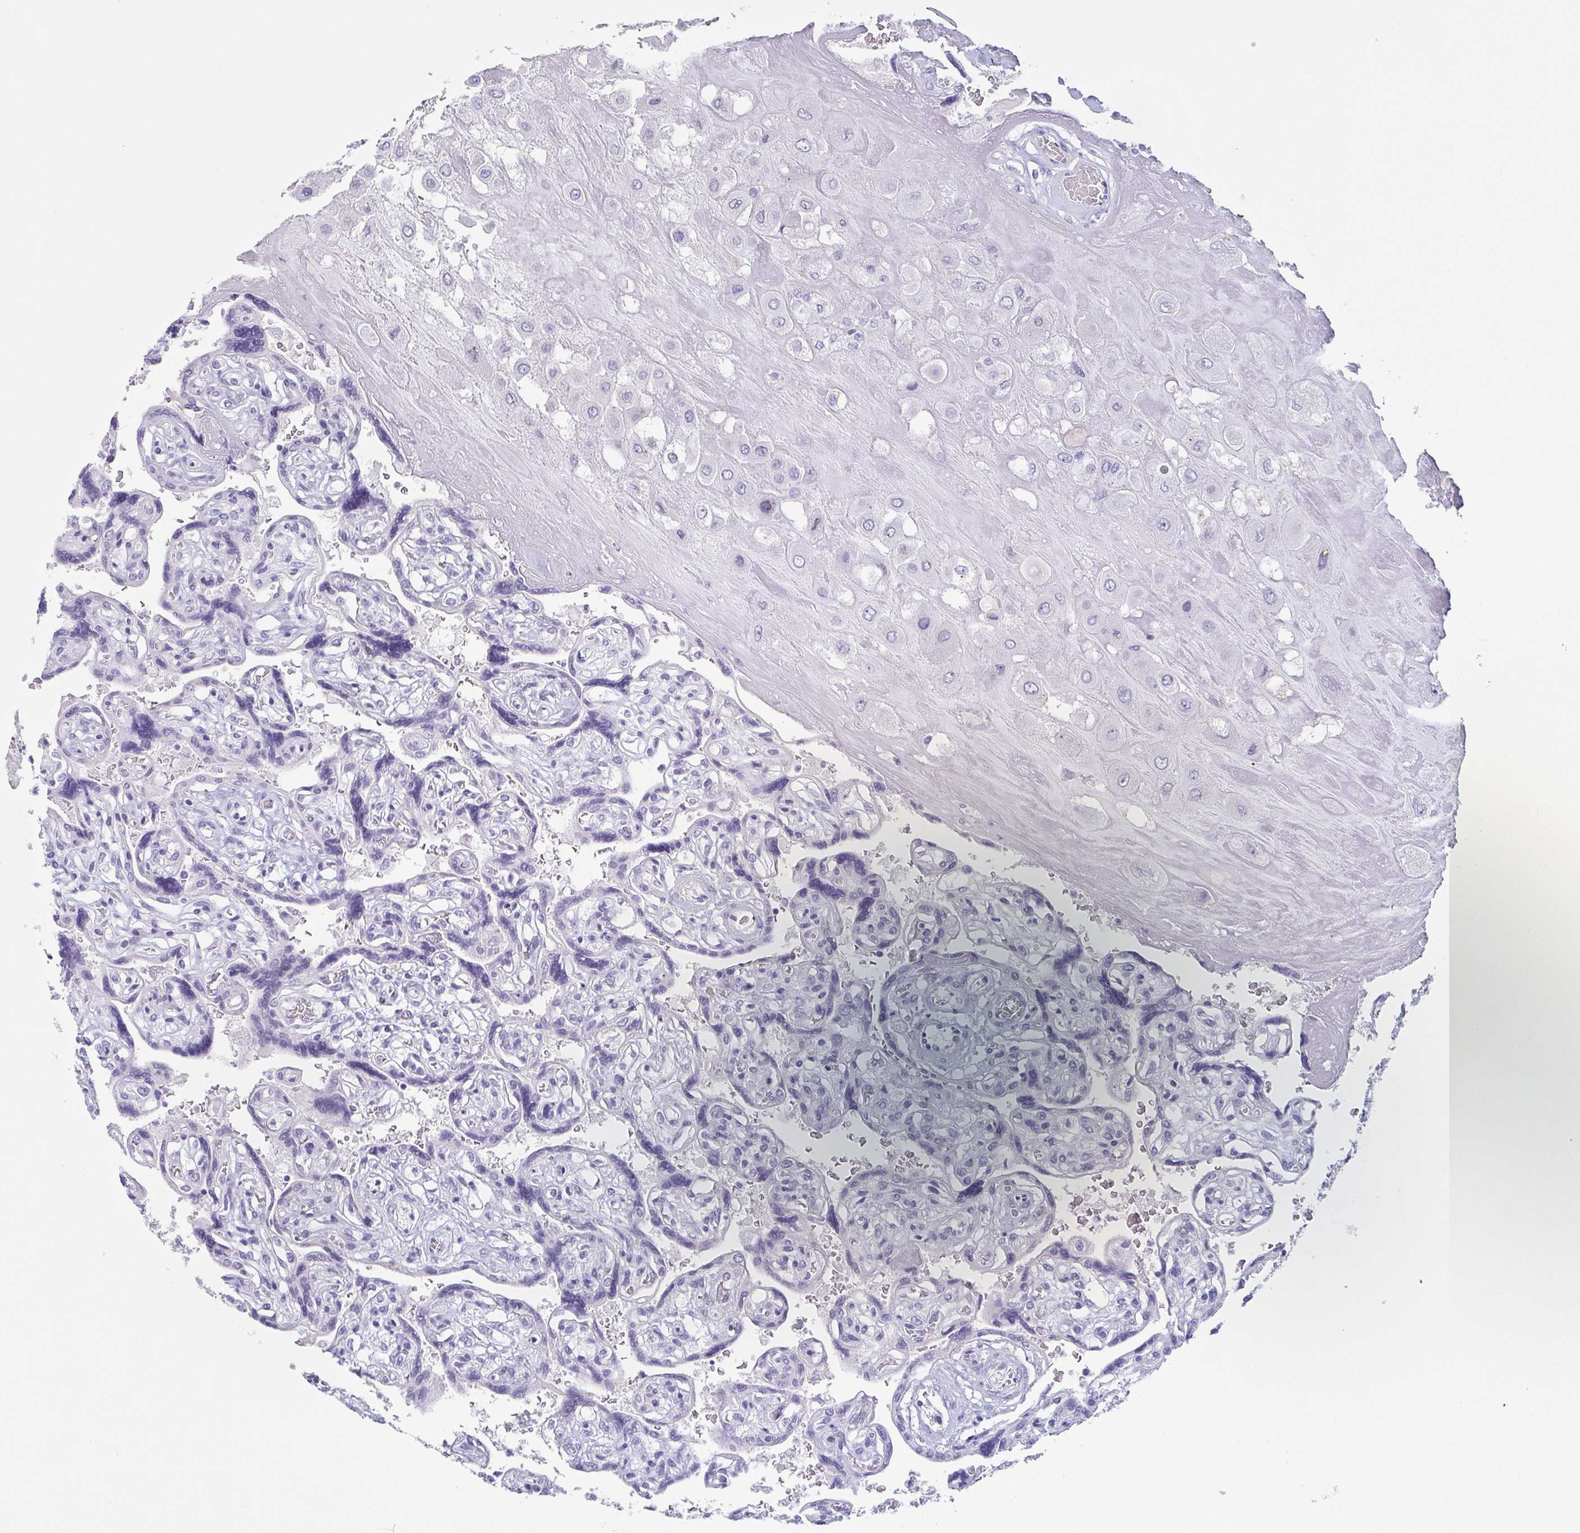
{"staining": {"intensity": "negative", "quantity": "none", "location": "none"}, "tissue": "placenta", "cell_type": "Decidual cells", "image_type": "normal", "snomed": [{"axis": "morphology", "description": "Normal tissue, NOS"}, {"axis": "topography", "description": "Placenta"}], "caption": "DAB immunohistochemical staining of normal human placenta reveals no significant staining in decidual cells.", "gene": "TAGLN3", "patient": {"sex": "female", "age": 32}}